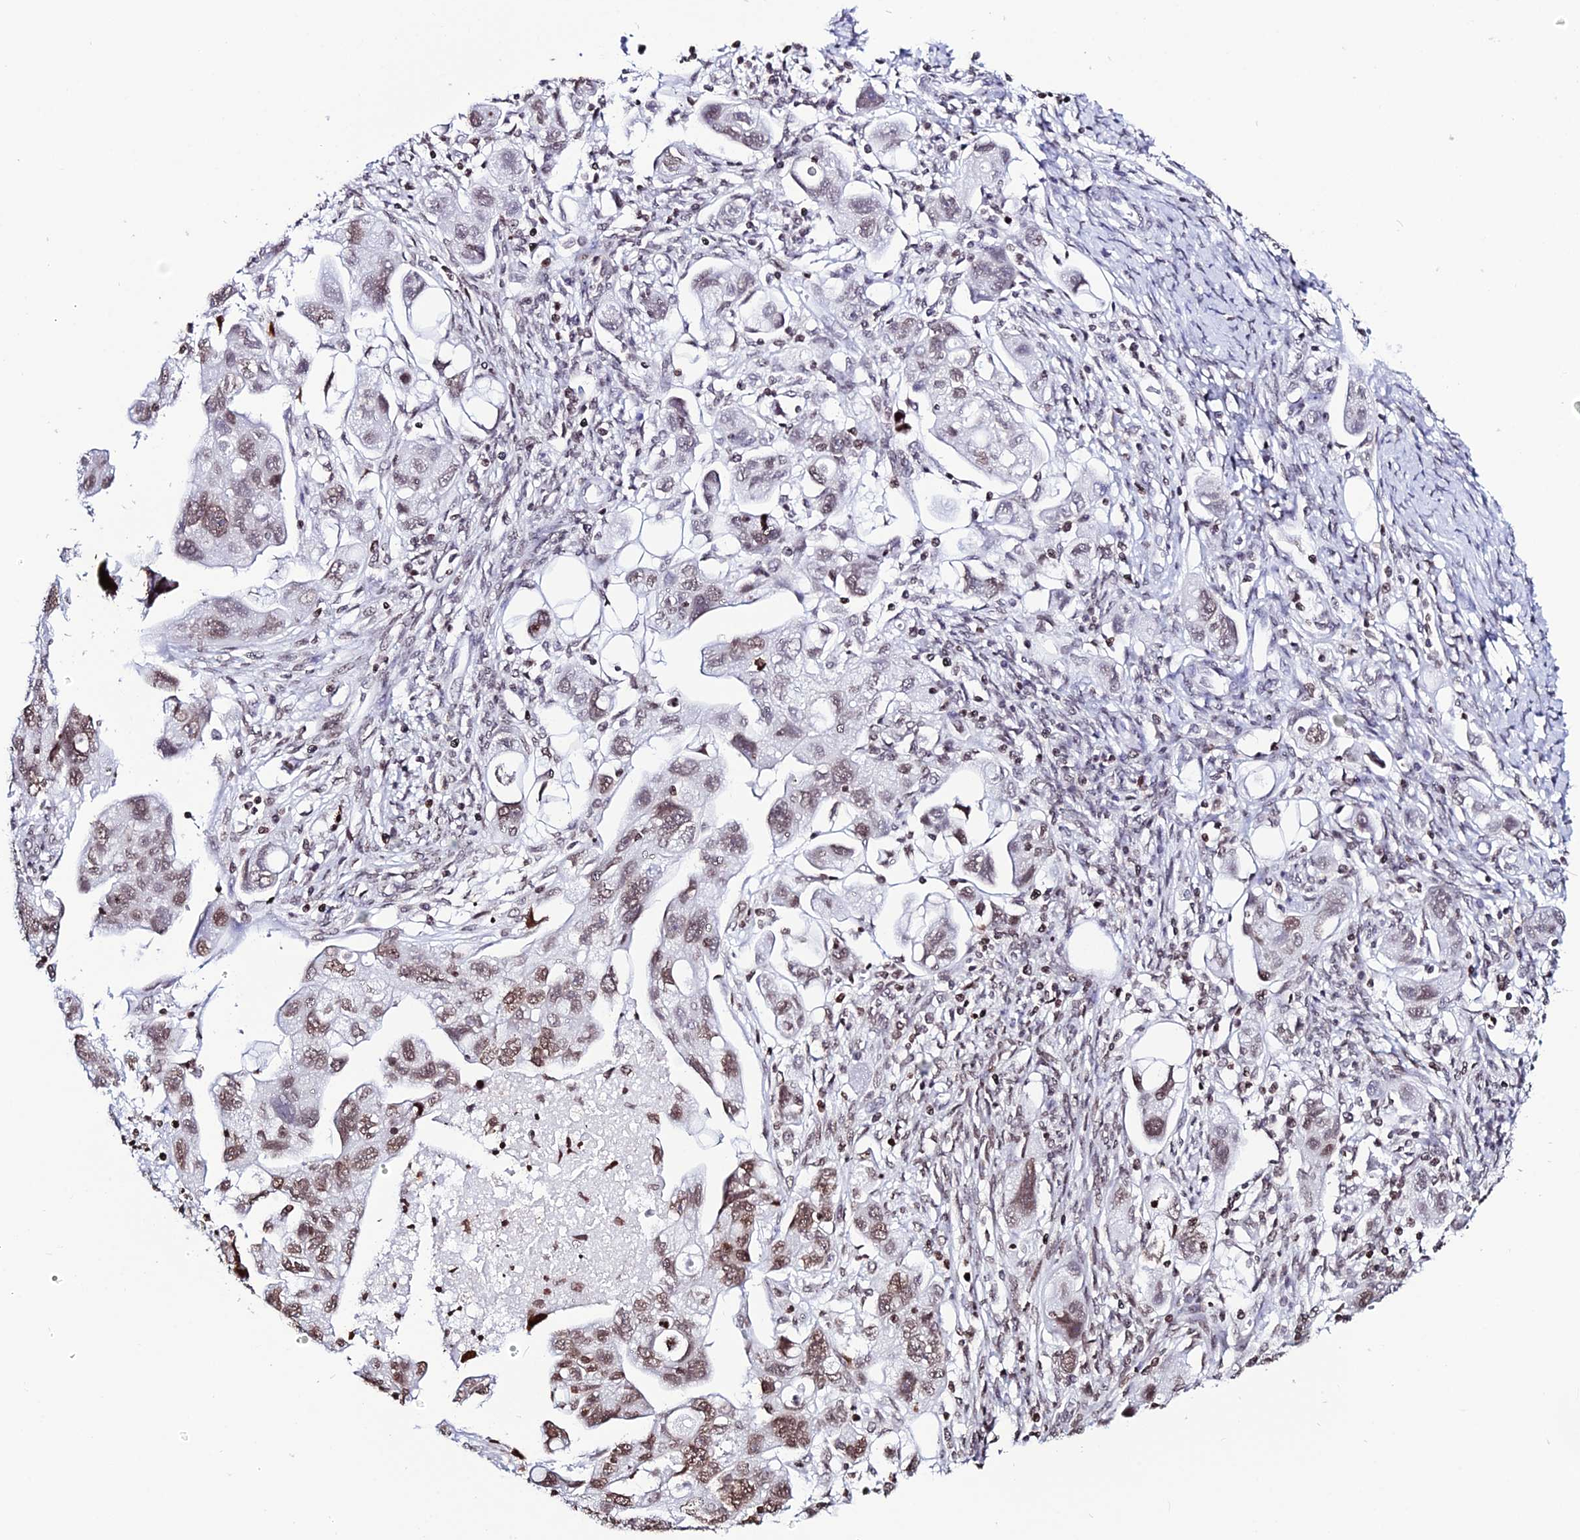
{"staining": {"intensity": "moderate", "quantity": ">75%", "location": "nuclear"}, "tissue": "ovarian cancer", "cell_type": "Tumor cells", "image_type": "cancer", "snomed": [{"axis": "morphology", "description": "Carcinoma, NOS"}, {"axis": "morphology", "description": "Cystadenocarcinoma, serous, NOS"}, {"axis": "topography", "description": "Ovary"}], "caption": "Immunohistochemistry (IHC) micrograph of human carcinoma (ovarian) stained for a protein (brown), which exhibits medium levels of moderate nuclear positivity in about >75% of tumor cells.", "gene": "MACROH2A2", "patient": {"sex": "female", "age": 69}}